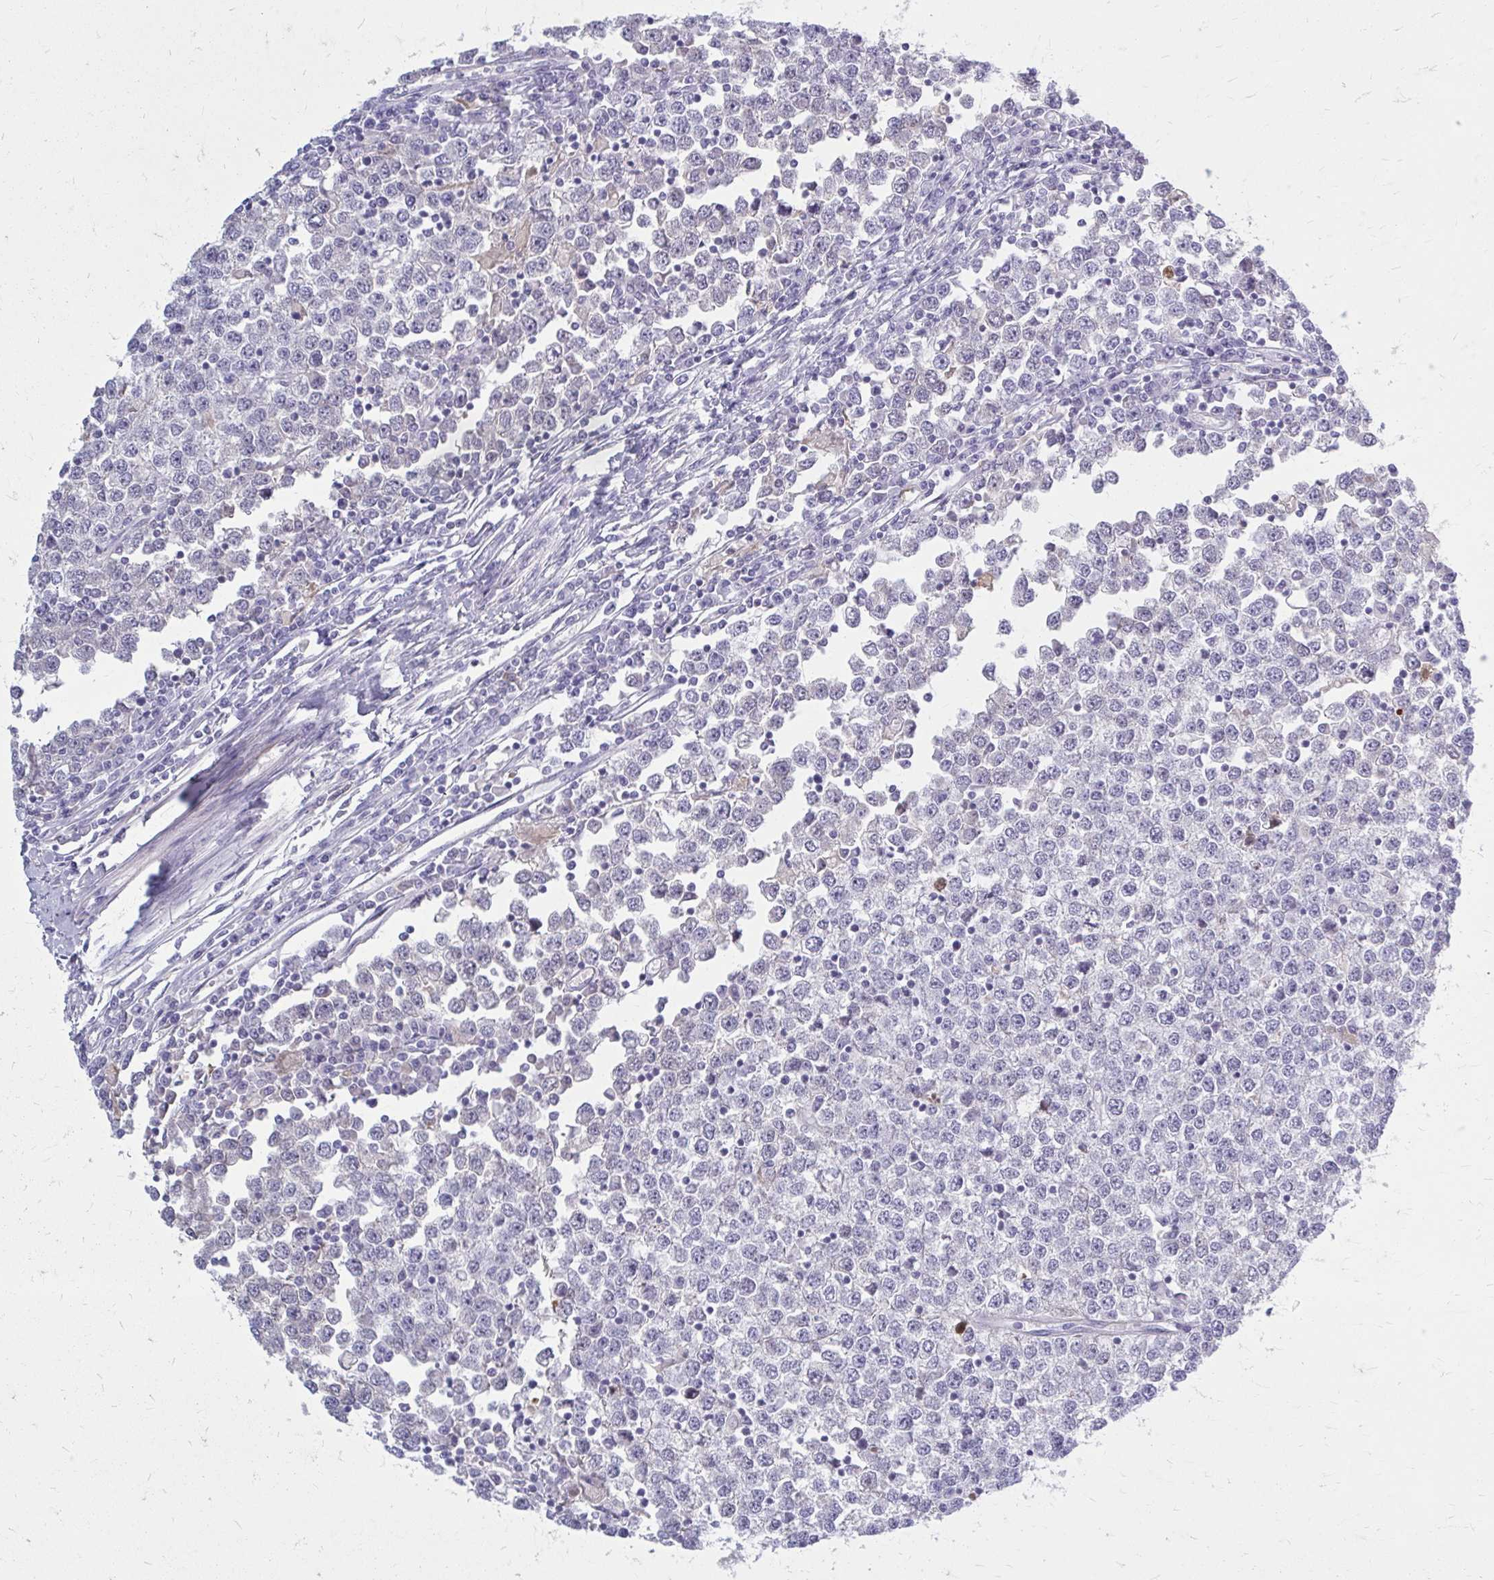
{"staining": {"intensity": "negative", "quantity": "none", "location": "none"}, "tissue": "testis cancer", "cell_type": "Tumor cells", "image_type": "cancer", "snomed": [{"axis": "morphology", "description": "Seminoma, NOS"}, {"axis": "topography", "description": "Testis"}], "caption": "Protein analysis of testis cancer shows no significant positivity in tumor cells.", "gene": "SERPIND1", "patient": {"sex": "male", "age": 65}}